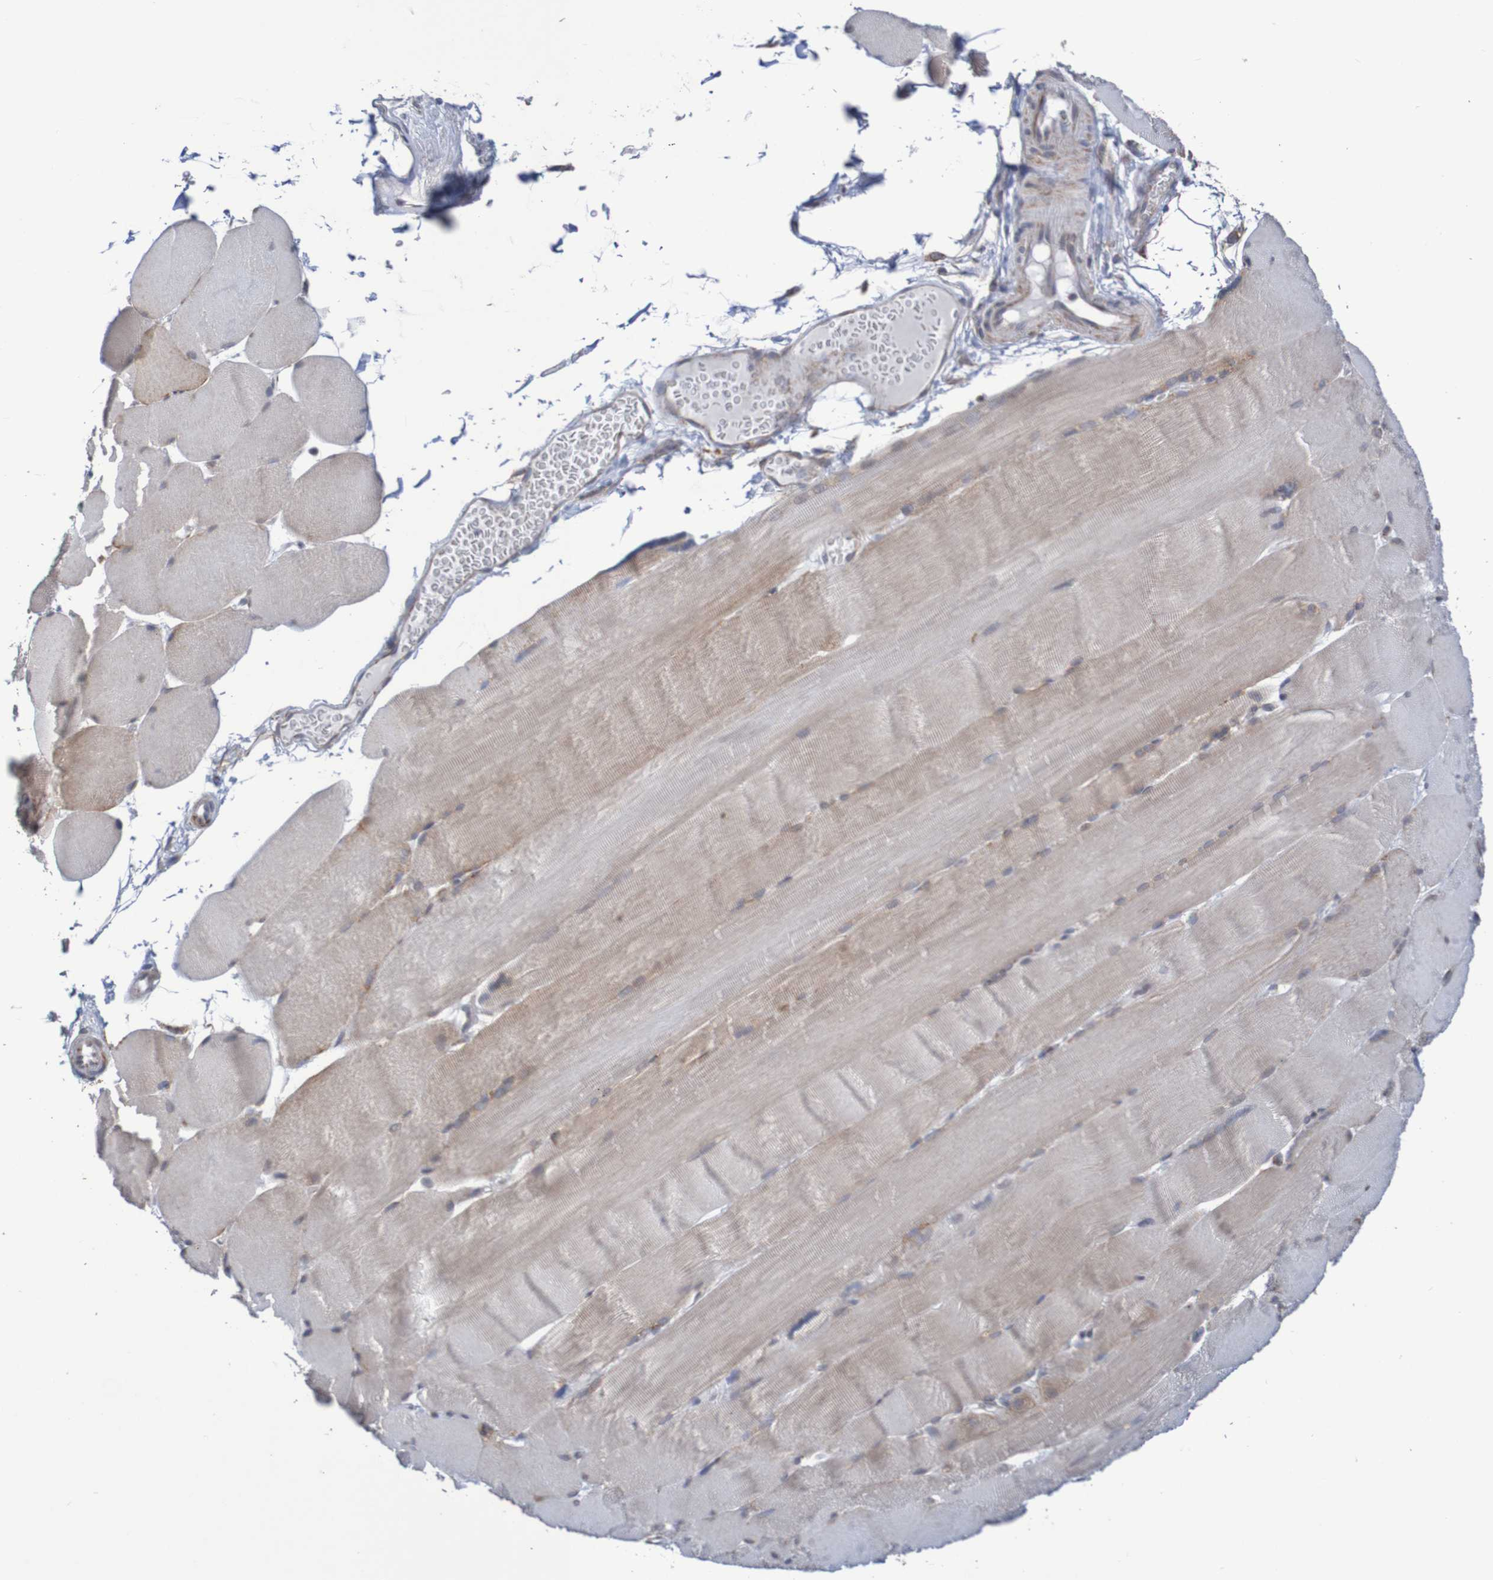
{"staining": {"intensity": "weak", "quantity": ">75%", "location": "cytoplasmic/membranous"}, "tissue": "skeletal muscle", "cell_type": "Myocytes", "image_type": "normal", "snomed": [{"axis": "morphology", "description": "Normal tissue, NOS"}, {"axis": "topography", "description": "Skin"}, {"axis": "topography", "description": "Skeletal muscle"}], "caption": "DAB immunohistochemical staining of benign human skeletal muscle exhibits weak cytoplasmic/membranous protein positivity in approximately >75% of myocytes.", "gene": "DVL1", "patient": {"sex": "male", "age": 83}}